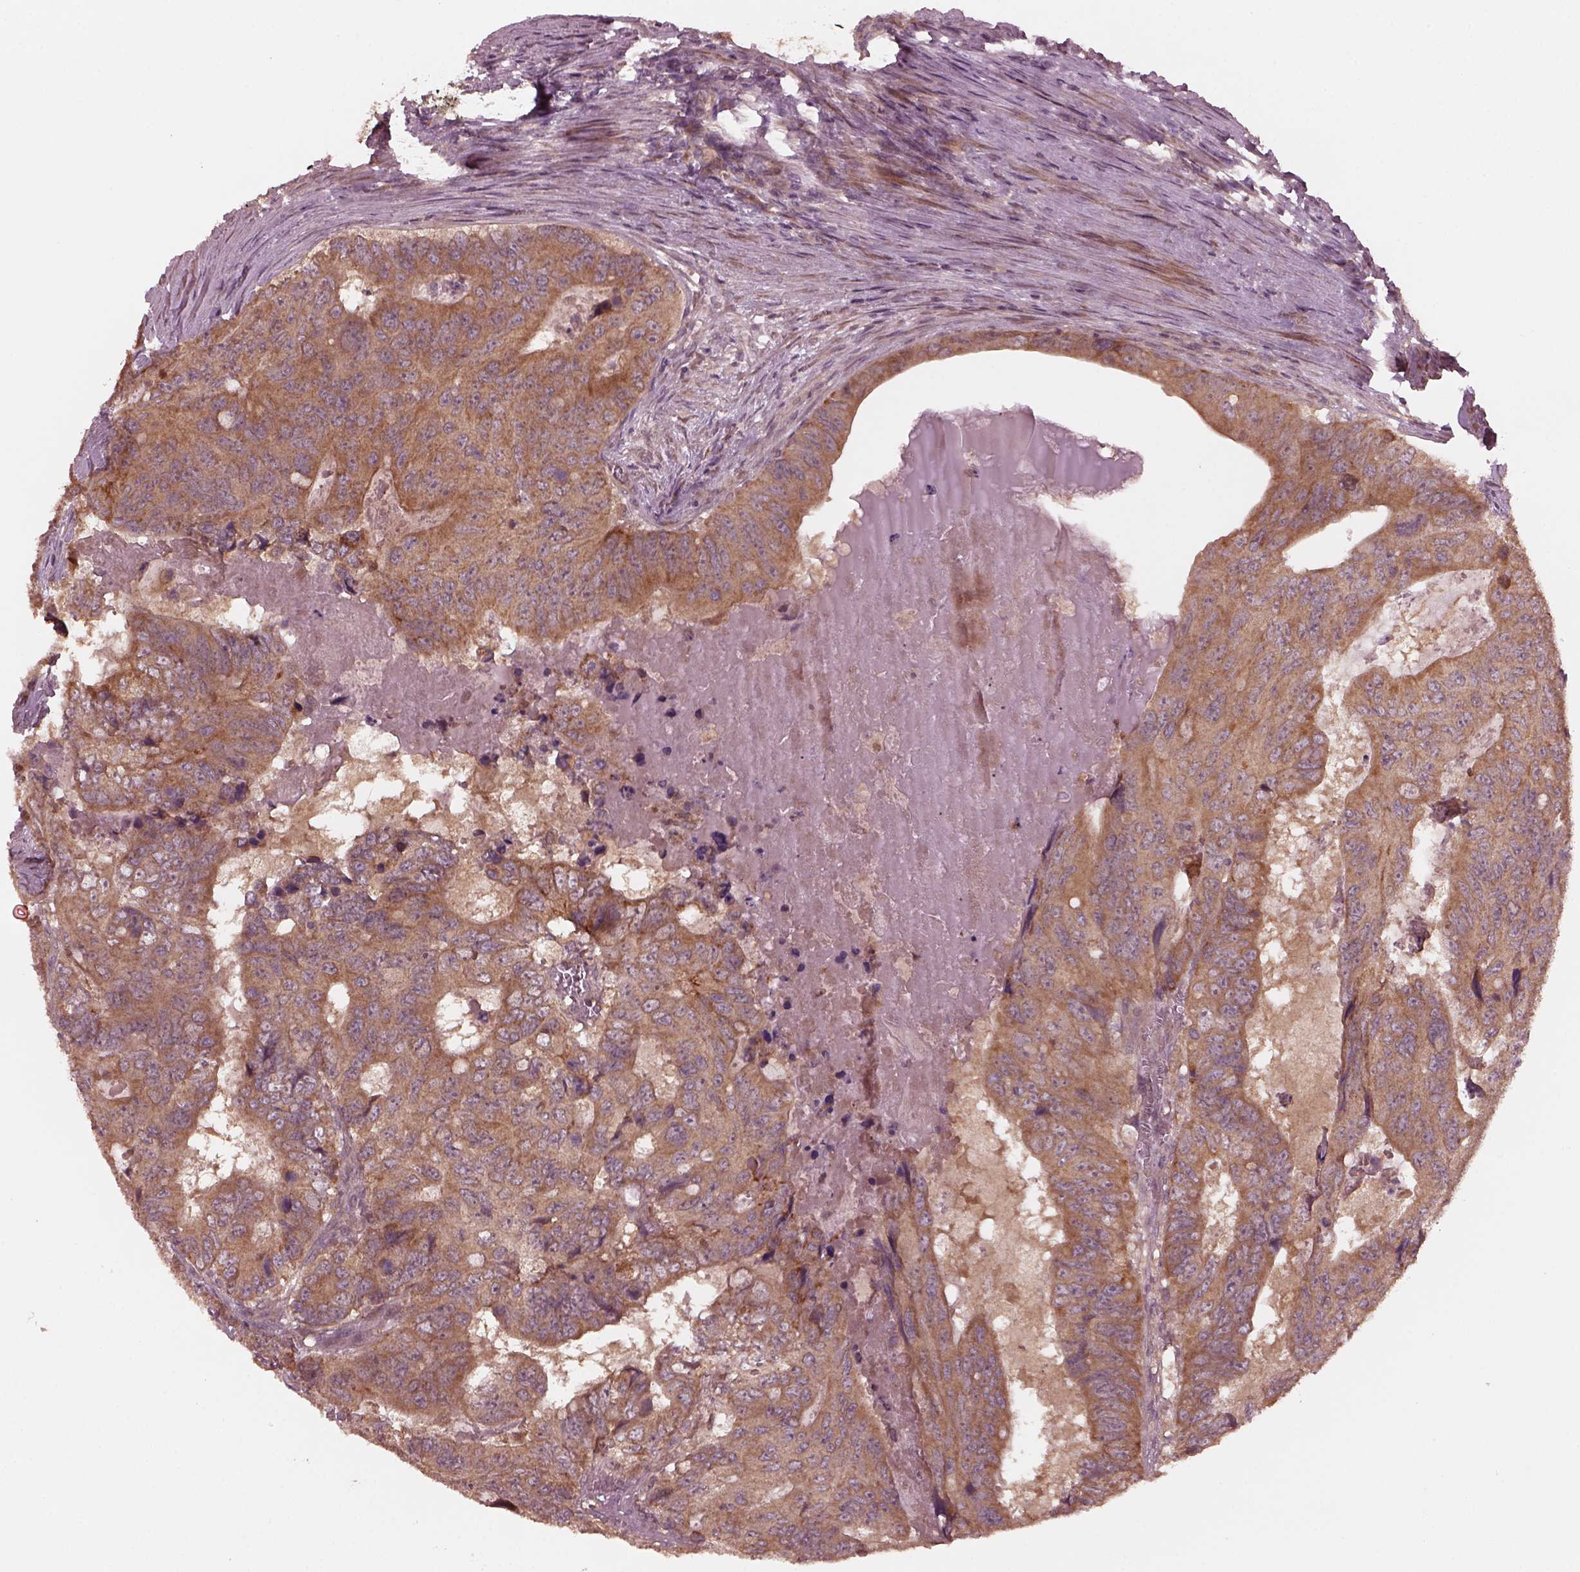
{"staining": {"intensity": "moderate", "quantity": ">75%", "location": "cytoplasmic/membranous"}, "tissue": "colorectal cancer", "cell_type": "Tumor cells", "image_type": "cancer", "snomed": [{"axis": "morphology", "description": "Adenocarcinoma, NOS"}, {"axis": "topography", "description": "Colon"}], "caption": "There is medium levels of moderate cytoplasmic/membranous expression in tumor cells of colorectal cancer (adenocarcinoma), as demonstrated by immunohistochemical staining (brown color).", "gene": "FAF2", "patient": {"sex": "male", "age": 79}}